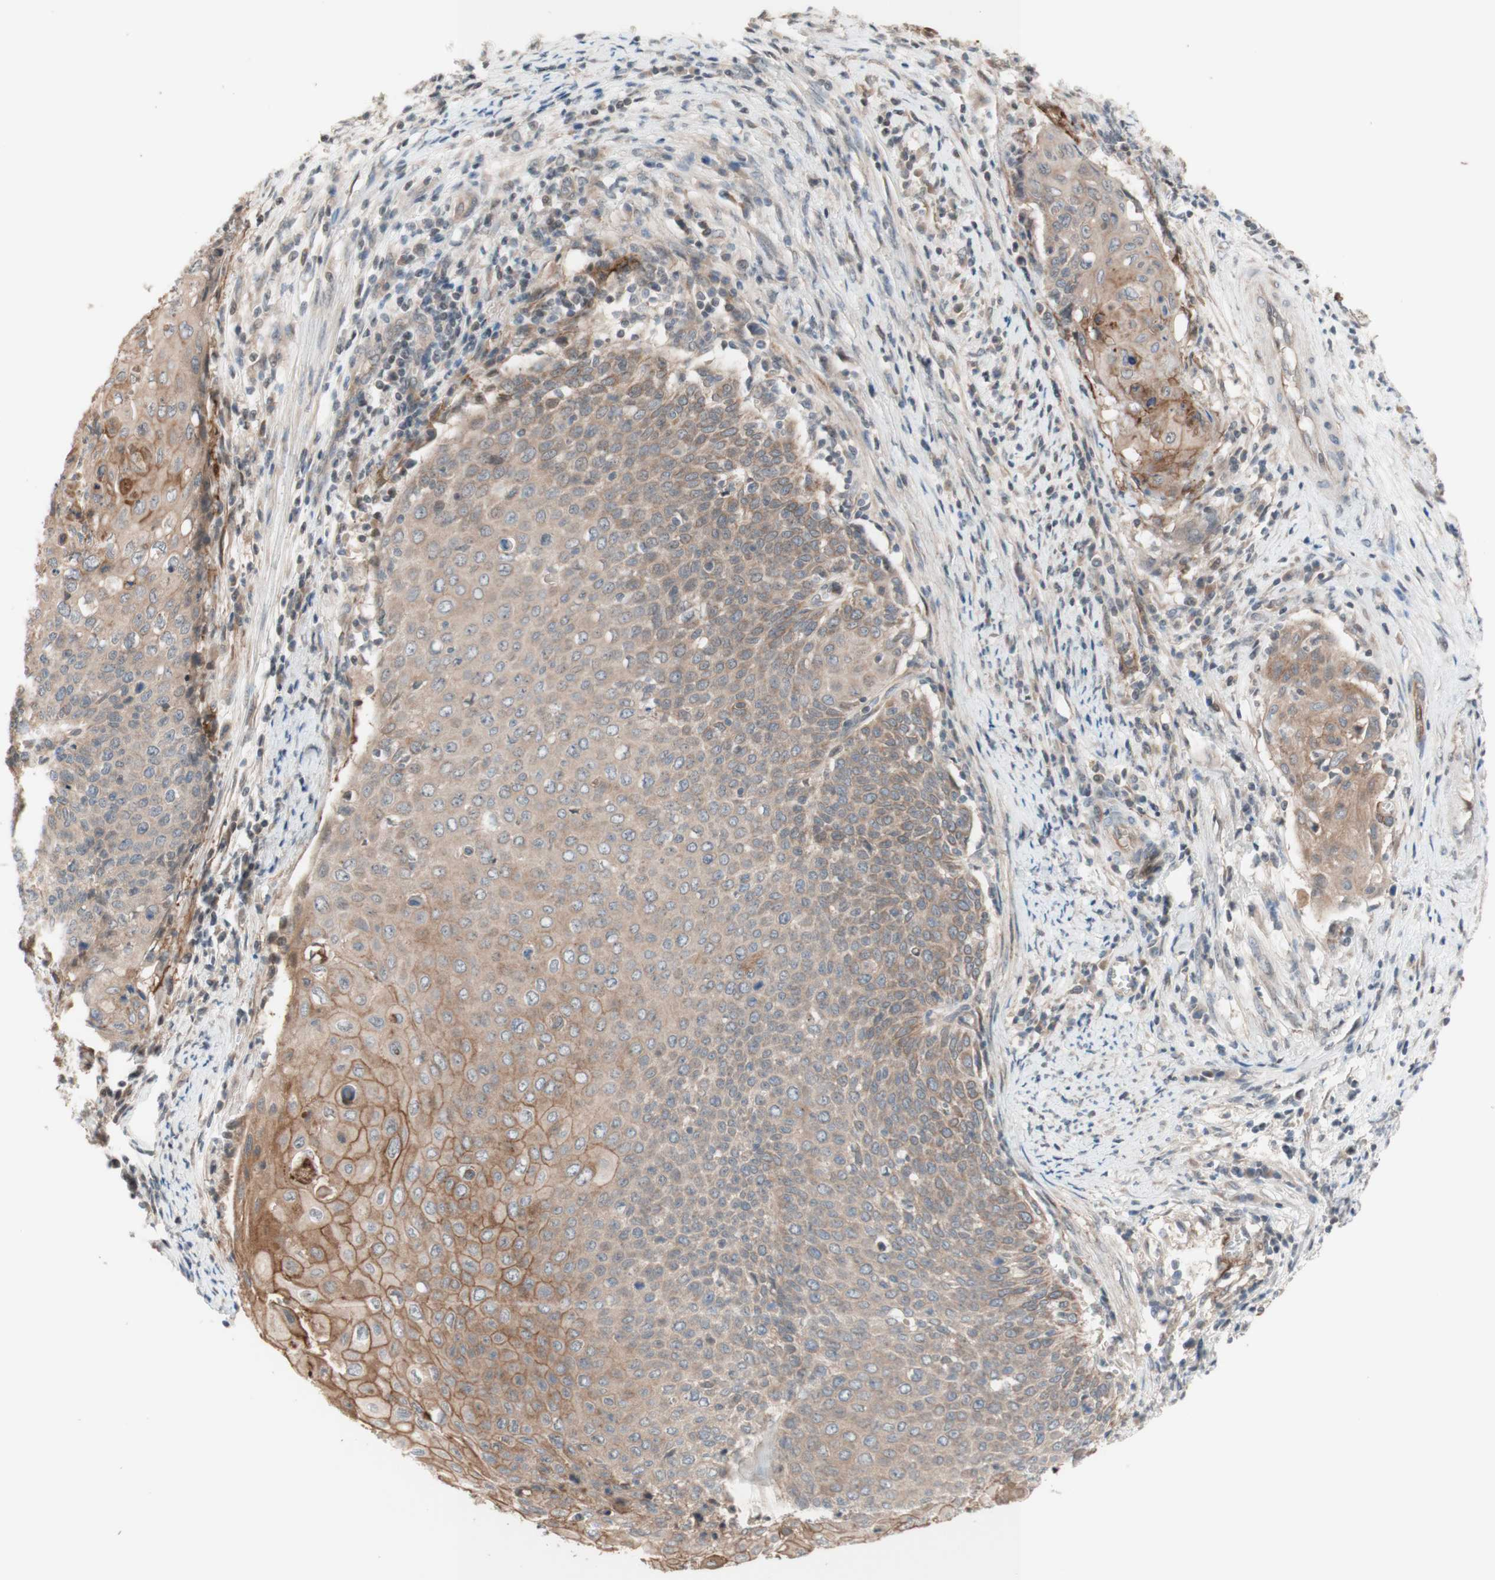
{"staining": {"intensity": "moderate", "quantity": ">75%", "location": "cytoplasmic/membranous"}, "tissue": "cervical cancer", "cell_type": "Tumor cells", "image_type": "cancer", "snomed": [{"axis": "morphology", "description": "Squamous cell carcinoma, NOS"}, {"axis": "topography", "description": "Cervix"}], "caption": "Cervical cancer was stained to show a protein in brown. There is medium levels of moderate cytoplasmic/membranous expression in about >75% of tumor cells.", "gene": "CD55", "patient": {"sex": "female", "age": 39}}